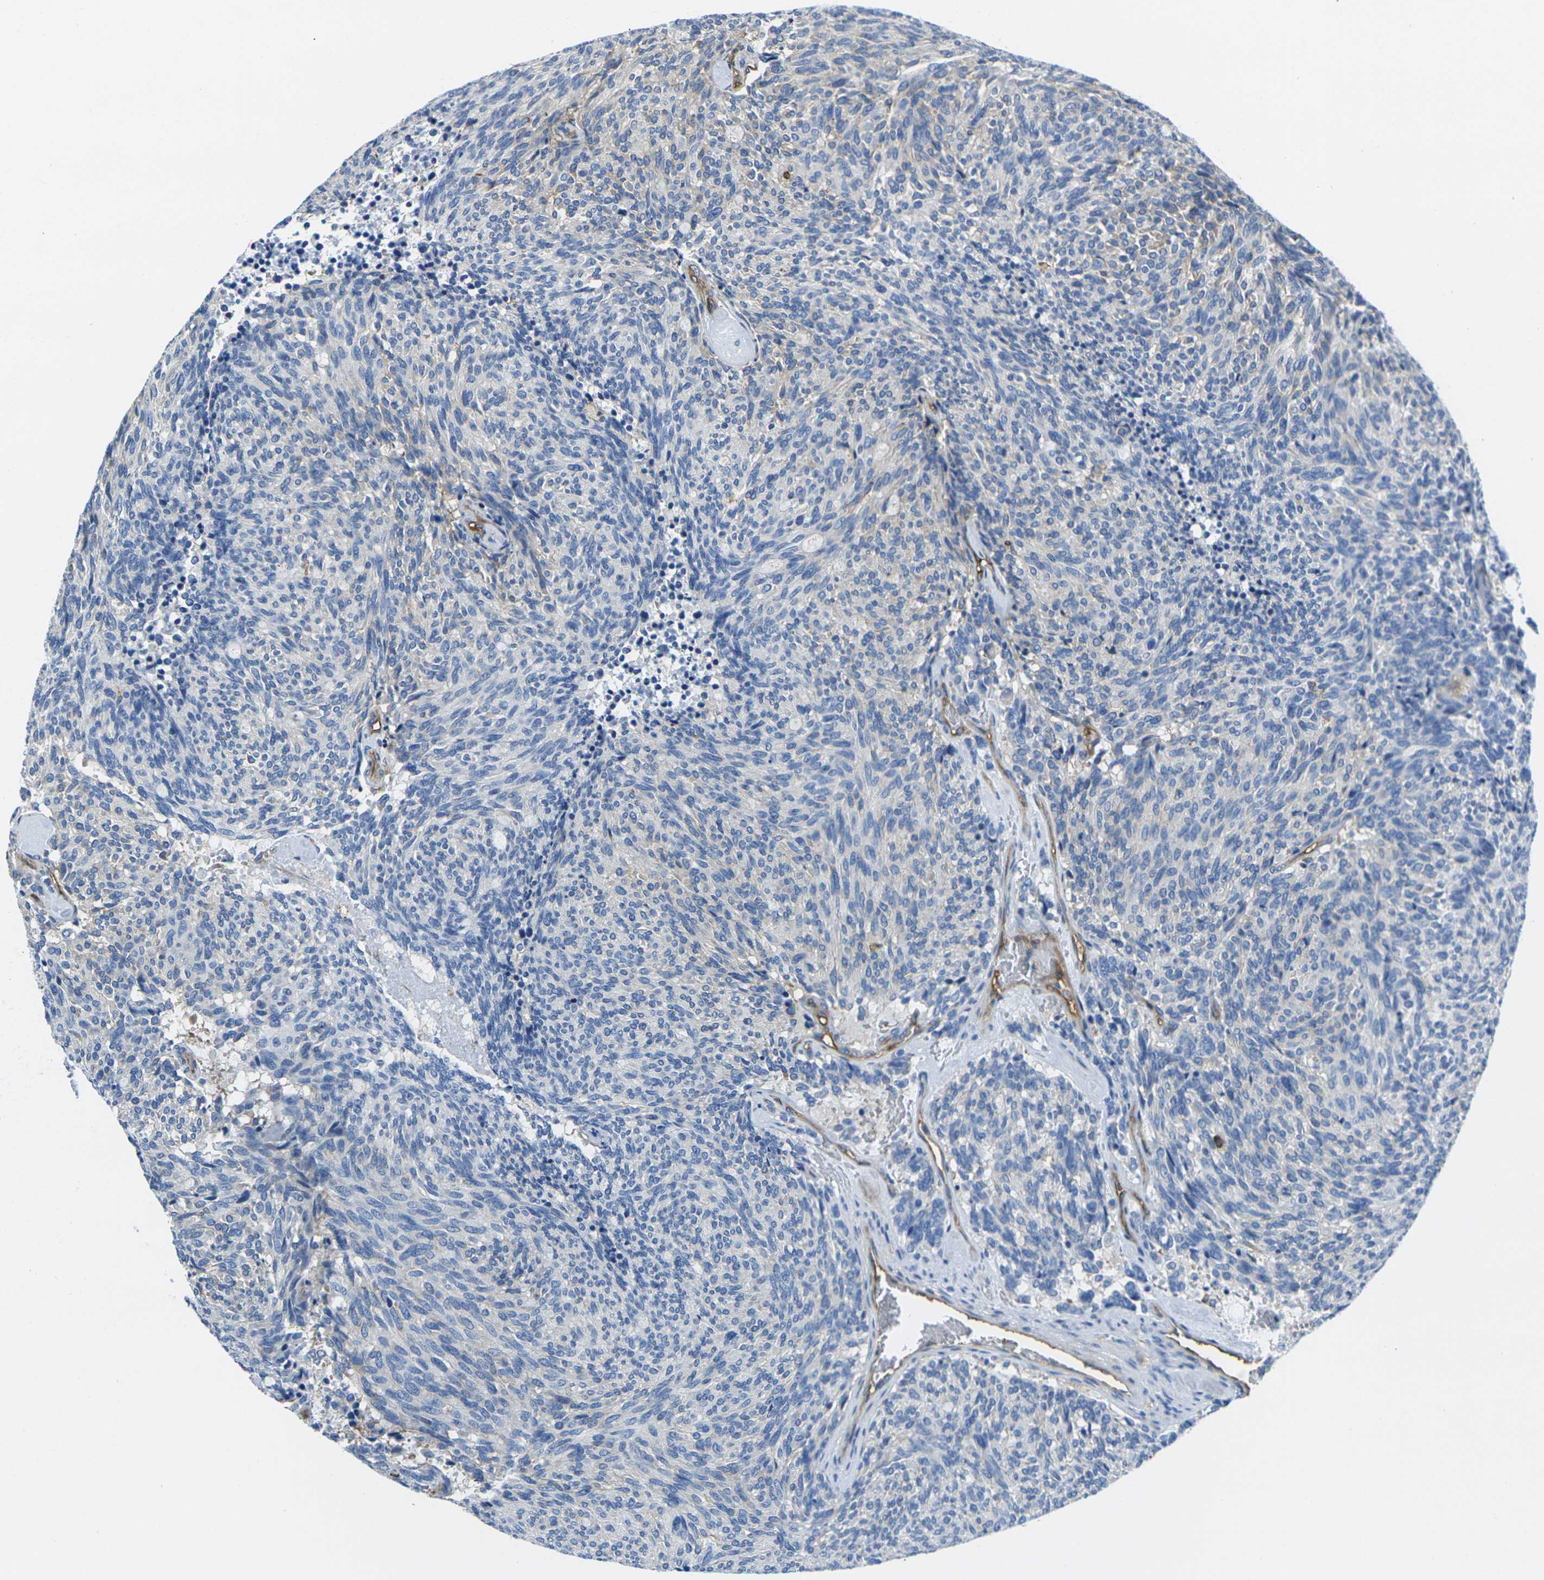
{"staining": {"intensity": "negative", "quantity": "none", "location": "none"}, "tissue": "carcinoid", "cell_type": "Tumor cells", "image_type": "cancer", "snomed": [{"axis": "morphology", "description": "Carcinoid, malignant, NOS"}, {"axis": "topography", "description": "Pancreas"}], "caption": "Immunohistochemistry (IHC) image of carcinoid (malignant) stained for a protein (brown), which demonstrates no expression in tumor cells.", "gene": "FAM110D", "patient": {"sex": "female", "age": 54}}